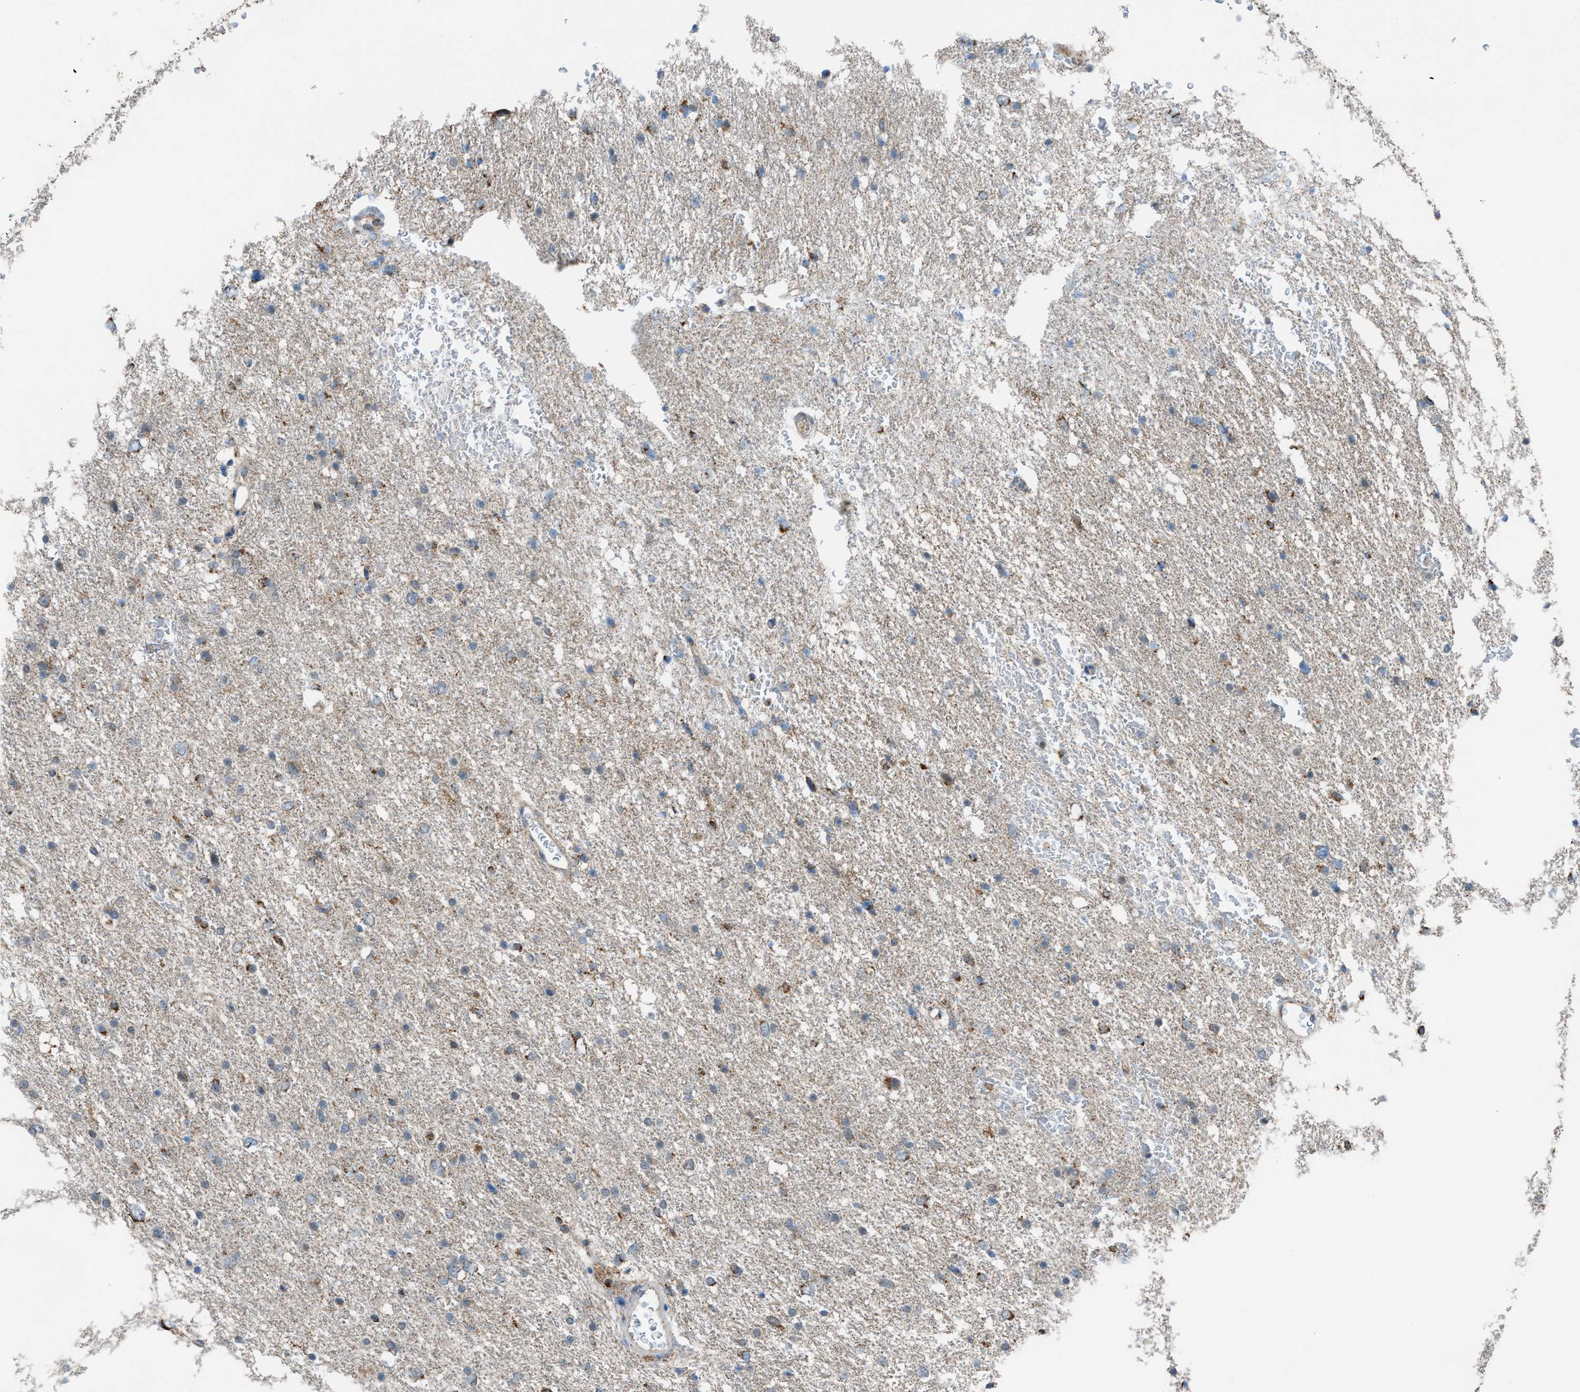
{"staining": {"intensity": "moderate", "quantity": "<25%", "location": "cytoplasmic/membranous"}, "tissue": "glioma", "cell_type": "Tumor cells", "image_type": "cancer", "snomed": [{"axis": "morphology", "description": "Glioma, malignant, Low grade"}, {"axis": "topography", "description": "Brain"}], "caption": "Protein positivity by IHC demonstrates moderate cytoplasmic/membranous staining in approximately <25% of tumor cells in glioma. The staining was performed using DAB (3,3'-diaminobenzidine) to visualize the protein expression in brown, while the nuclei were stained in blue with hematoxylin (Magnification: 20x).", "gene": "SRM", "patient": {"sex": "female", "age": 37}}